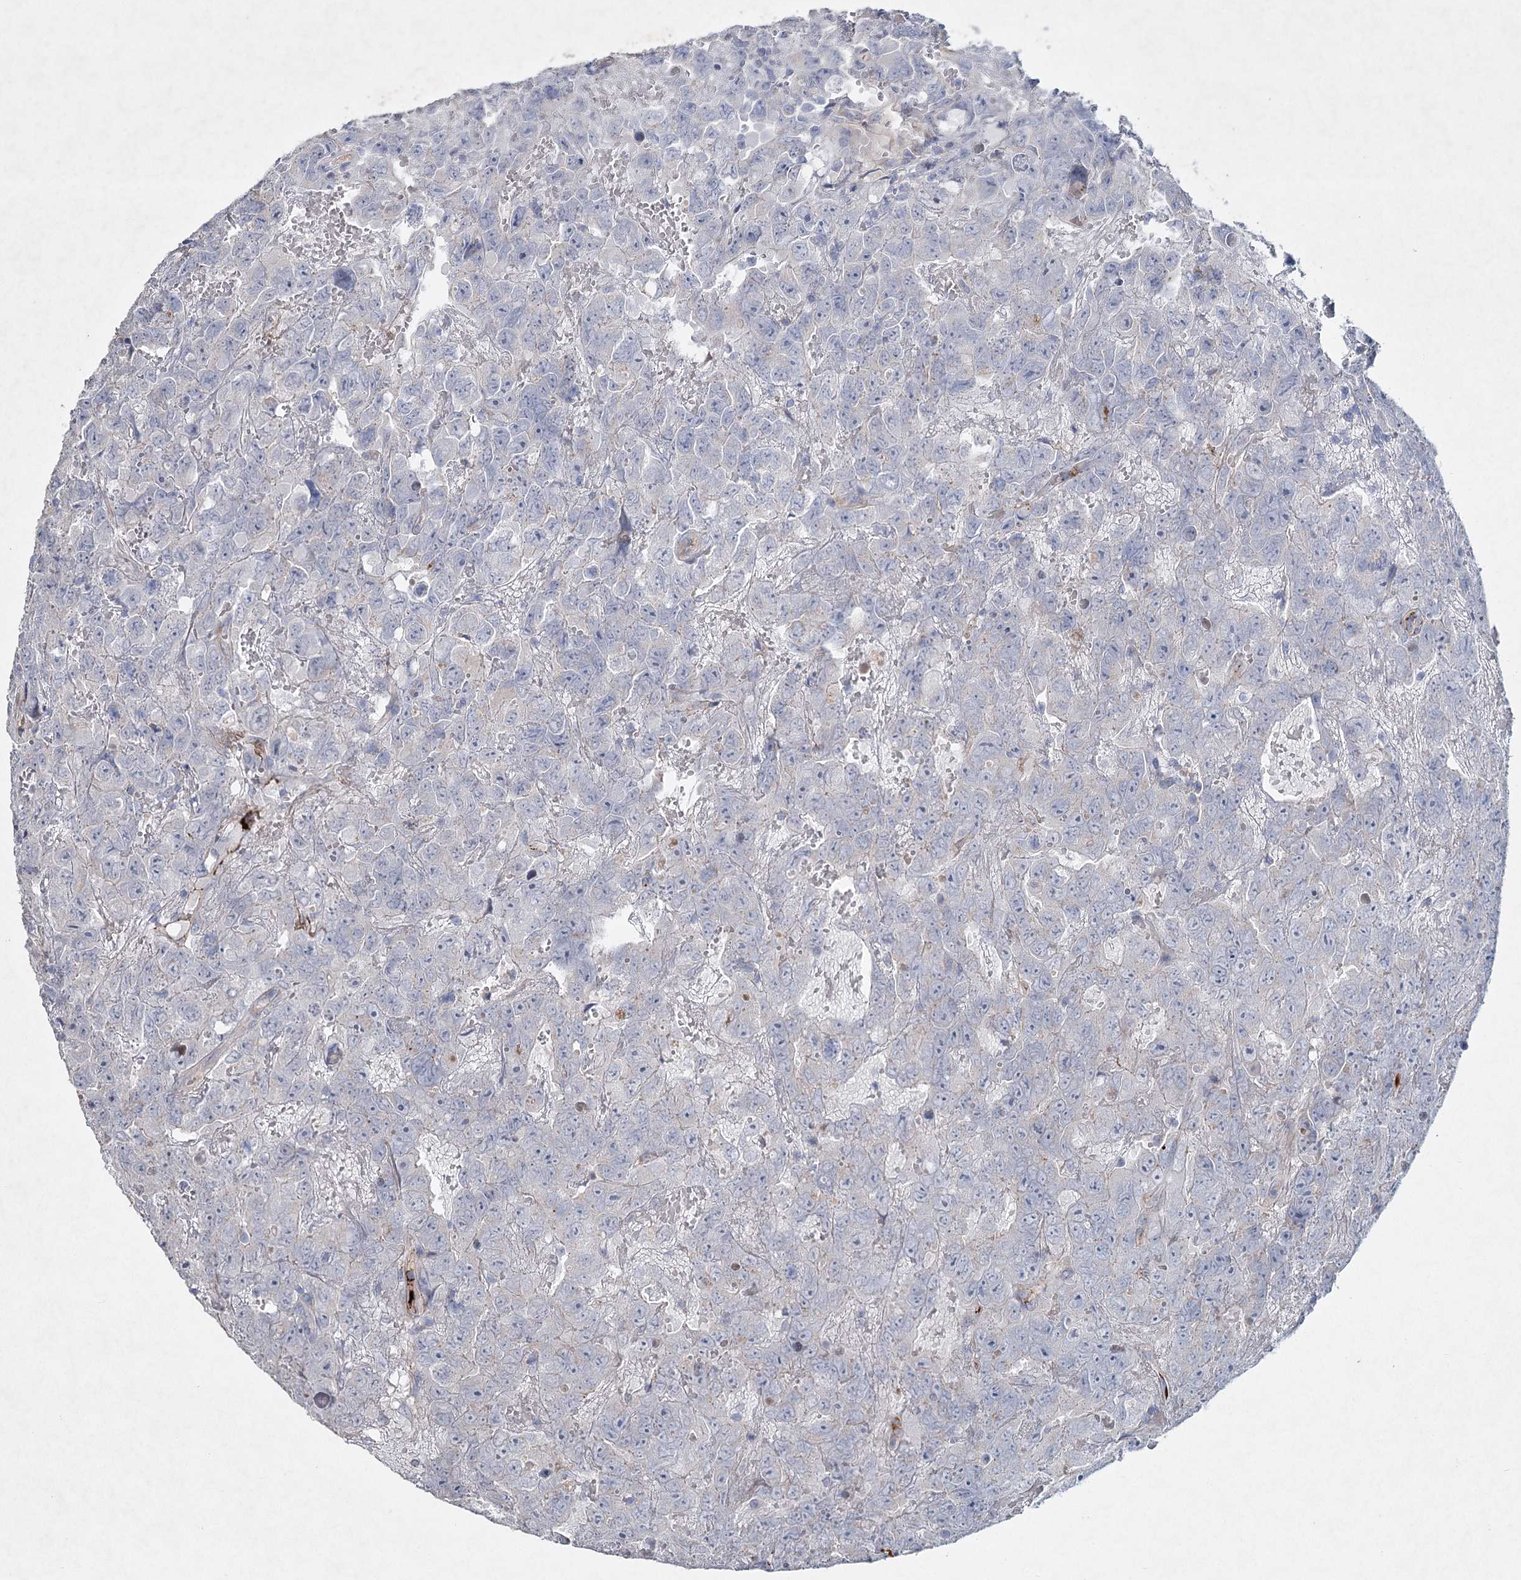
{"staining": {"intensity": "negative", "quantity": "none", "location": "none"}, "tissue": "testis cancer", "cell_type": "Tumor cells", "image_type": "cancer", "snomed": [{"axis": "morphology", "description": "Carcinoma, Embryonal, NOS"}, {"axis": "topography", "description": "Testis"}], "caption": "Histopathology image shows no significant protein staining in tumor cells of testis cancer (embryonal carcinoma). (DAB (3,3'-diaminobenzidine) IHC with hematoxylin counter stain).", "gene": "RFX6", "patient": {"sex": "male", "age": 45}}